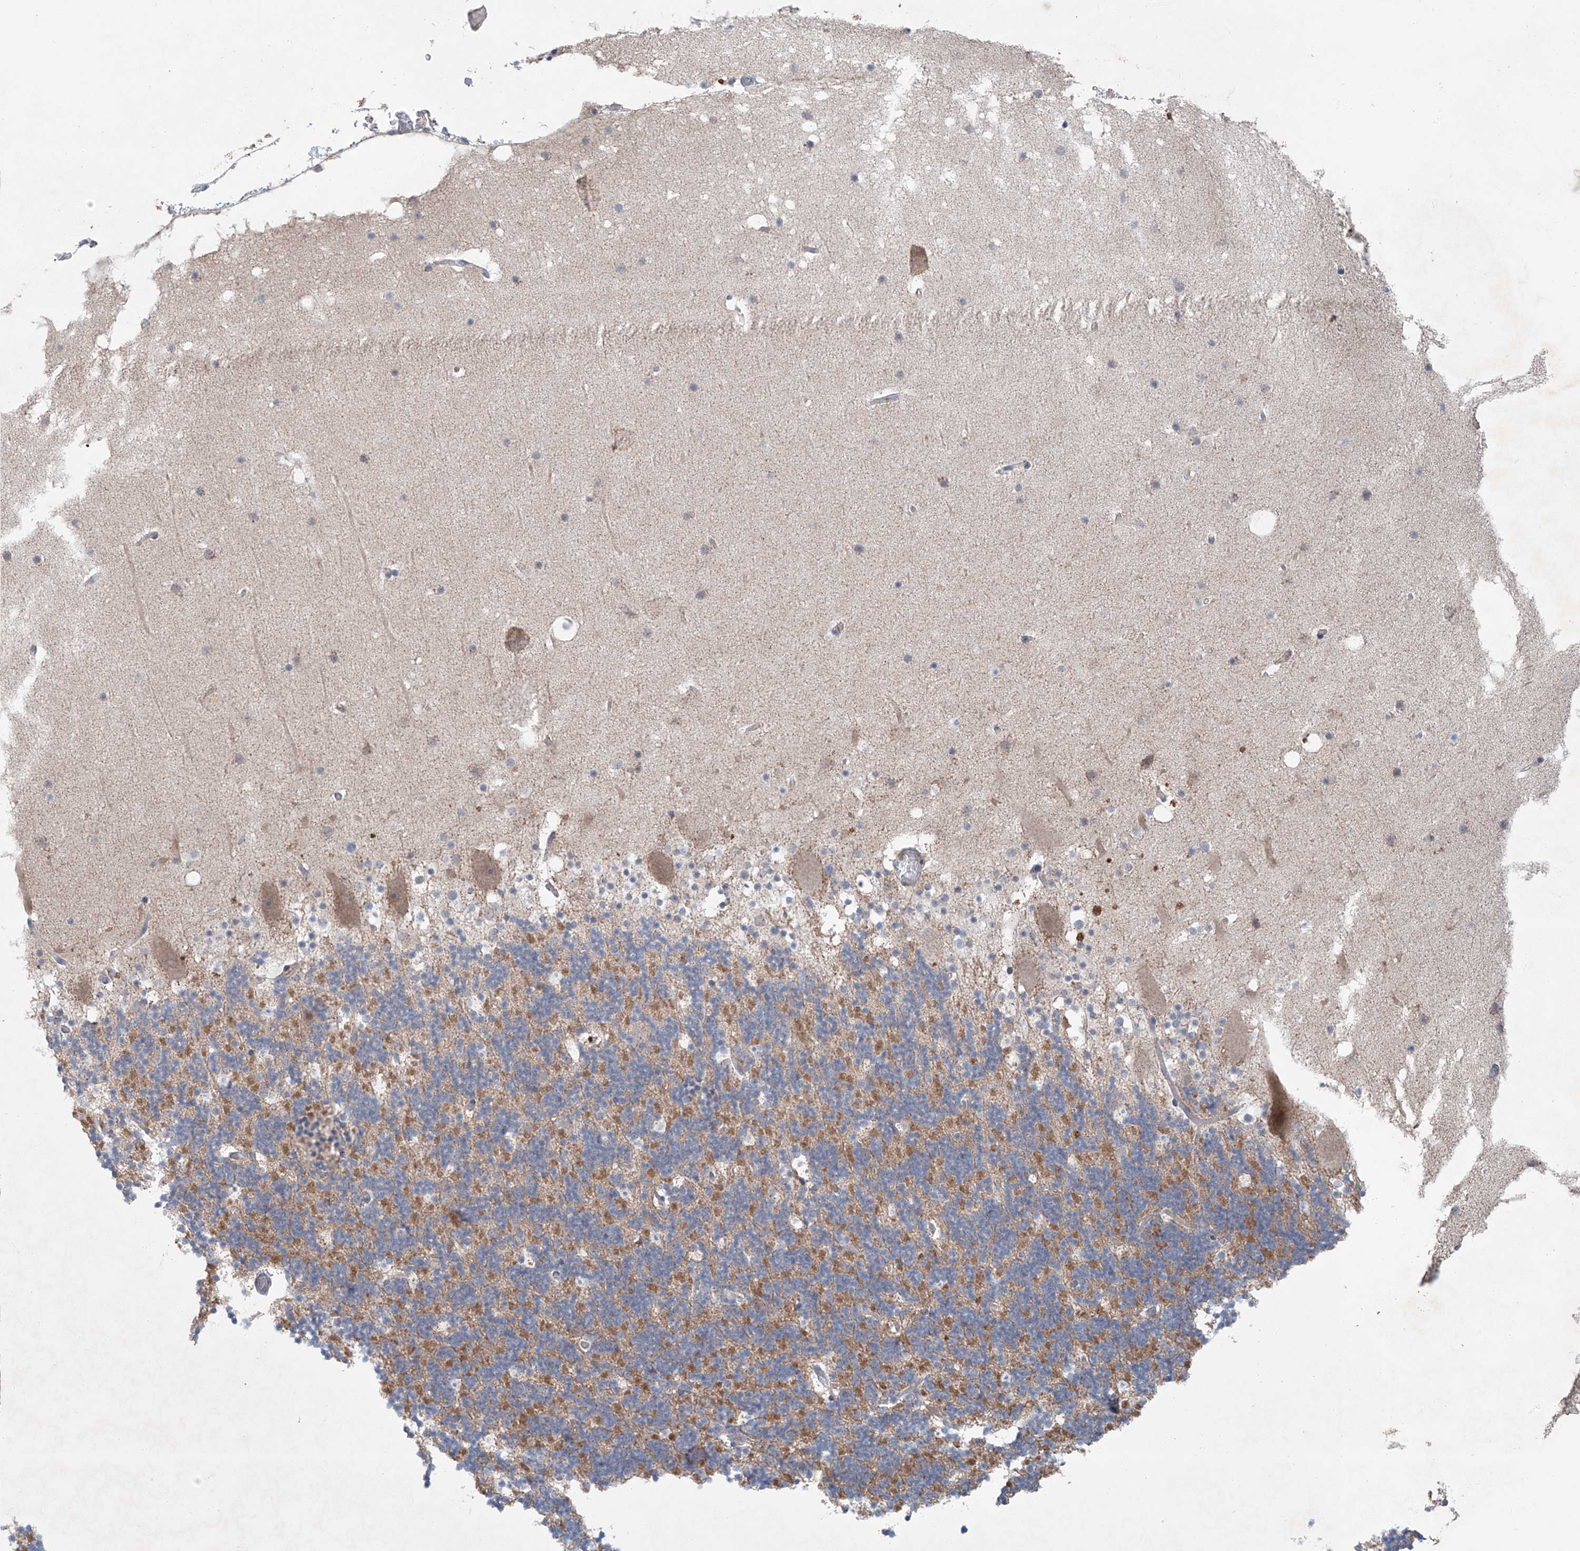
{"staining": {"intensity": "negative", "quantity": "none", "location": "none"}, "tissue": "cerebellum", "cell_type": "Cells in granular layer", "image_type": "normal", "snomed": [{"axis": "morphology", "description": "Normal tissue, NOS"}, {"axis": "topography", "description": "Cerebellum"}], "caption": "Immunohistochemical staining of unremarkable cerebellum reveals no significant positivity in cells in granular layer. The staining was performed using DAB (3,3'-diaminobenzidine) to visualize the protein expression in brown, while the nuclei were stained in blue with hematoxylin (Magnification: 20x).", "gene": "SIX4", "patient": {"sex": "male", "age": 57}}